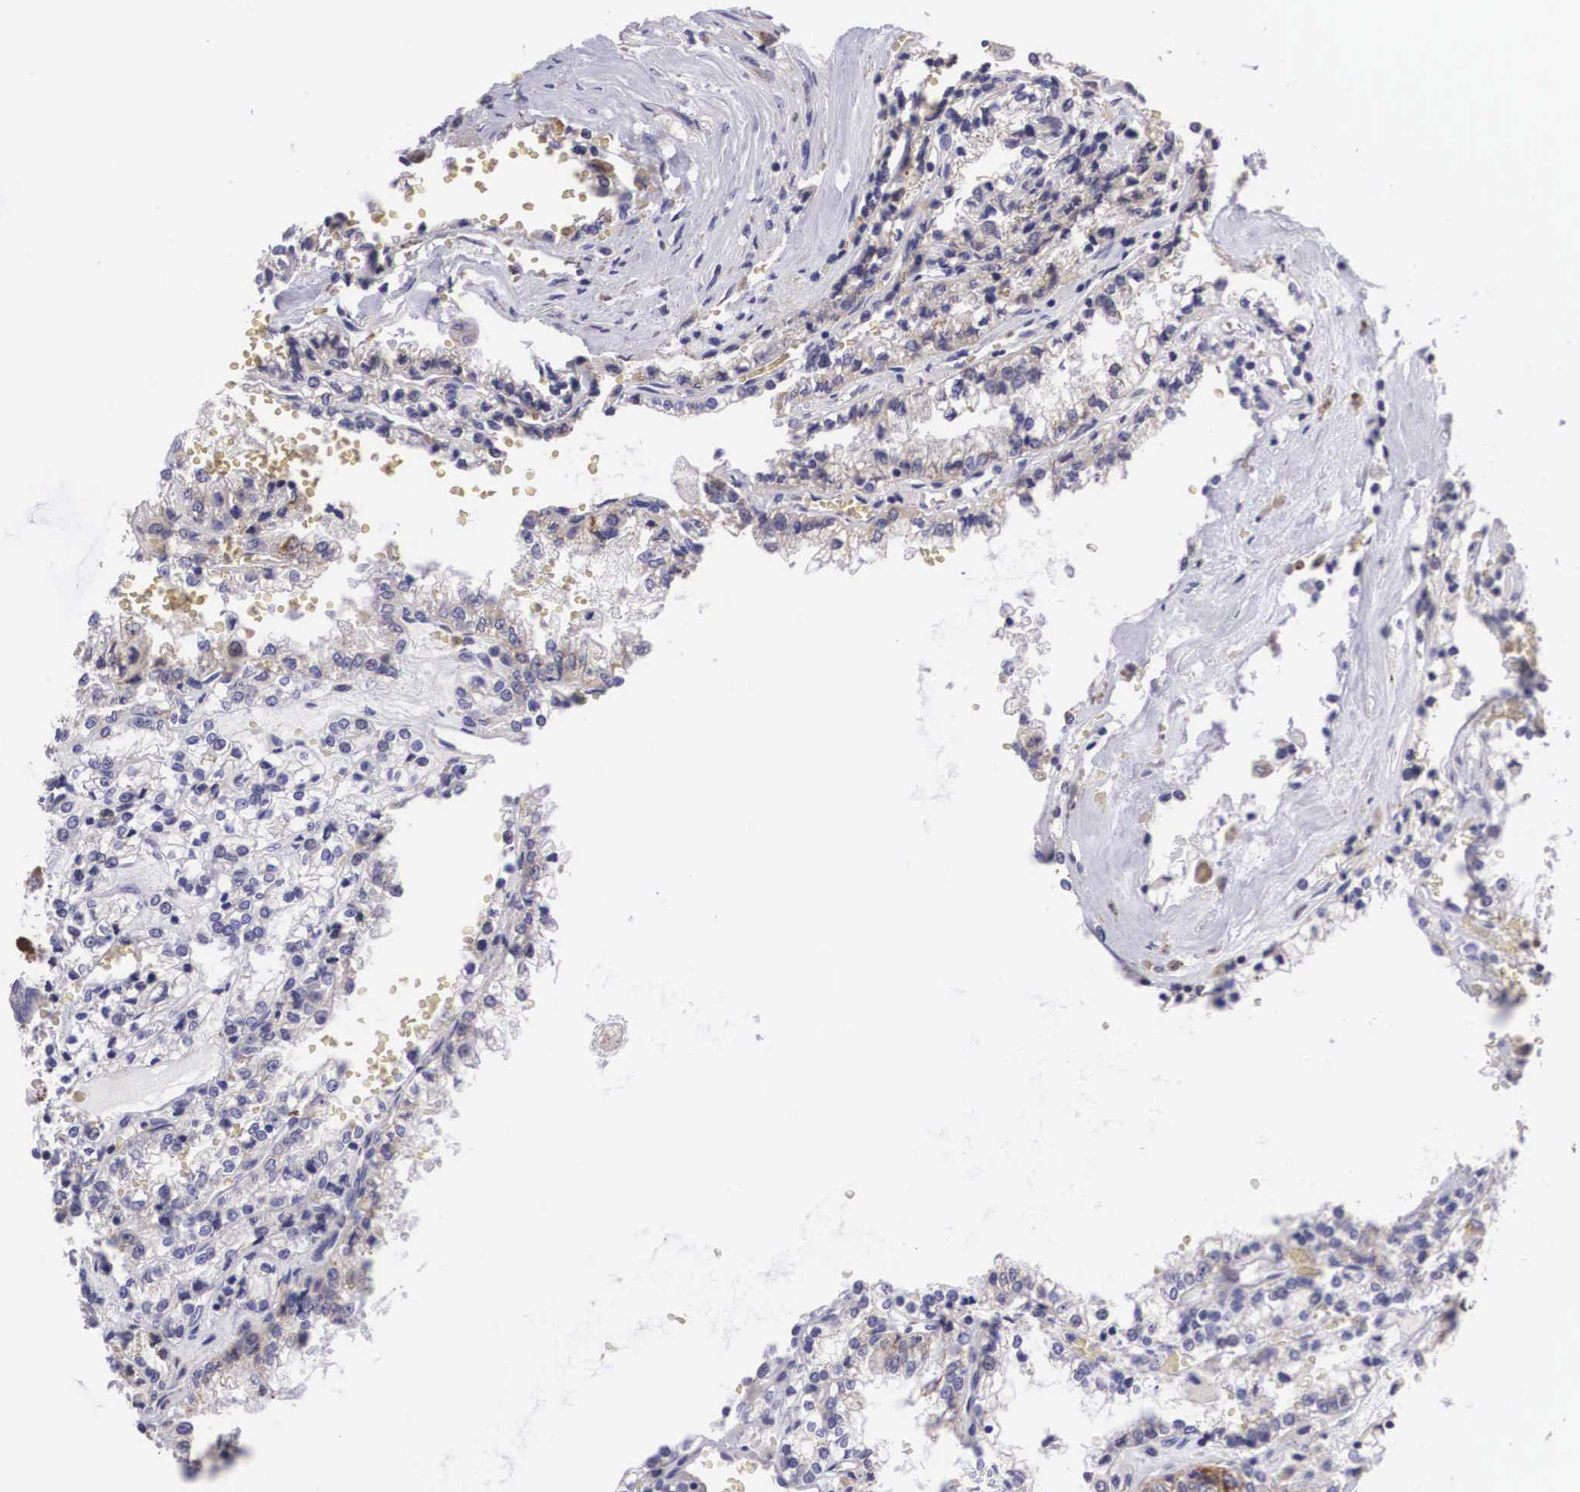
{"staining": {"intensity": "negative", "quantity": "none", "location": "none"}, "tissue": "renal cancer", "cell_type": "Tumor cells", "image_type": "cancer", "snomed": [{"axis": "morphology", "description": "Adenocarcinoma, NOS"}, {"axis": "topography", "description": "Kidney"}], "caption": "Adenocarcinoma (renal) was stained to show a protein in brown. There is no significant expression in tumor cells.", "gene": "ARG2", "patient": {"sex": "female", "age": 56}}